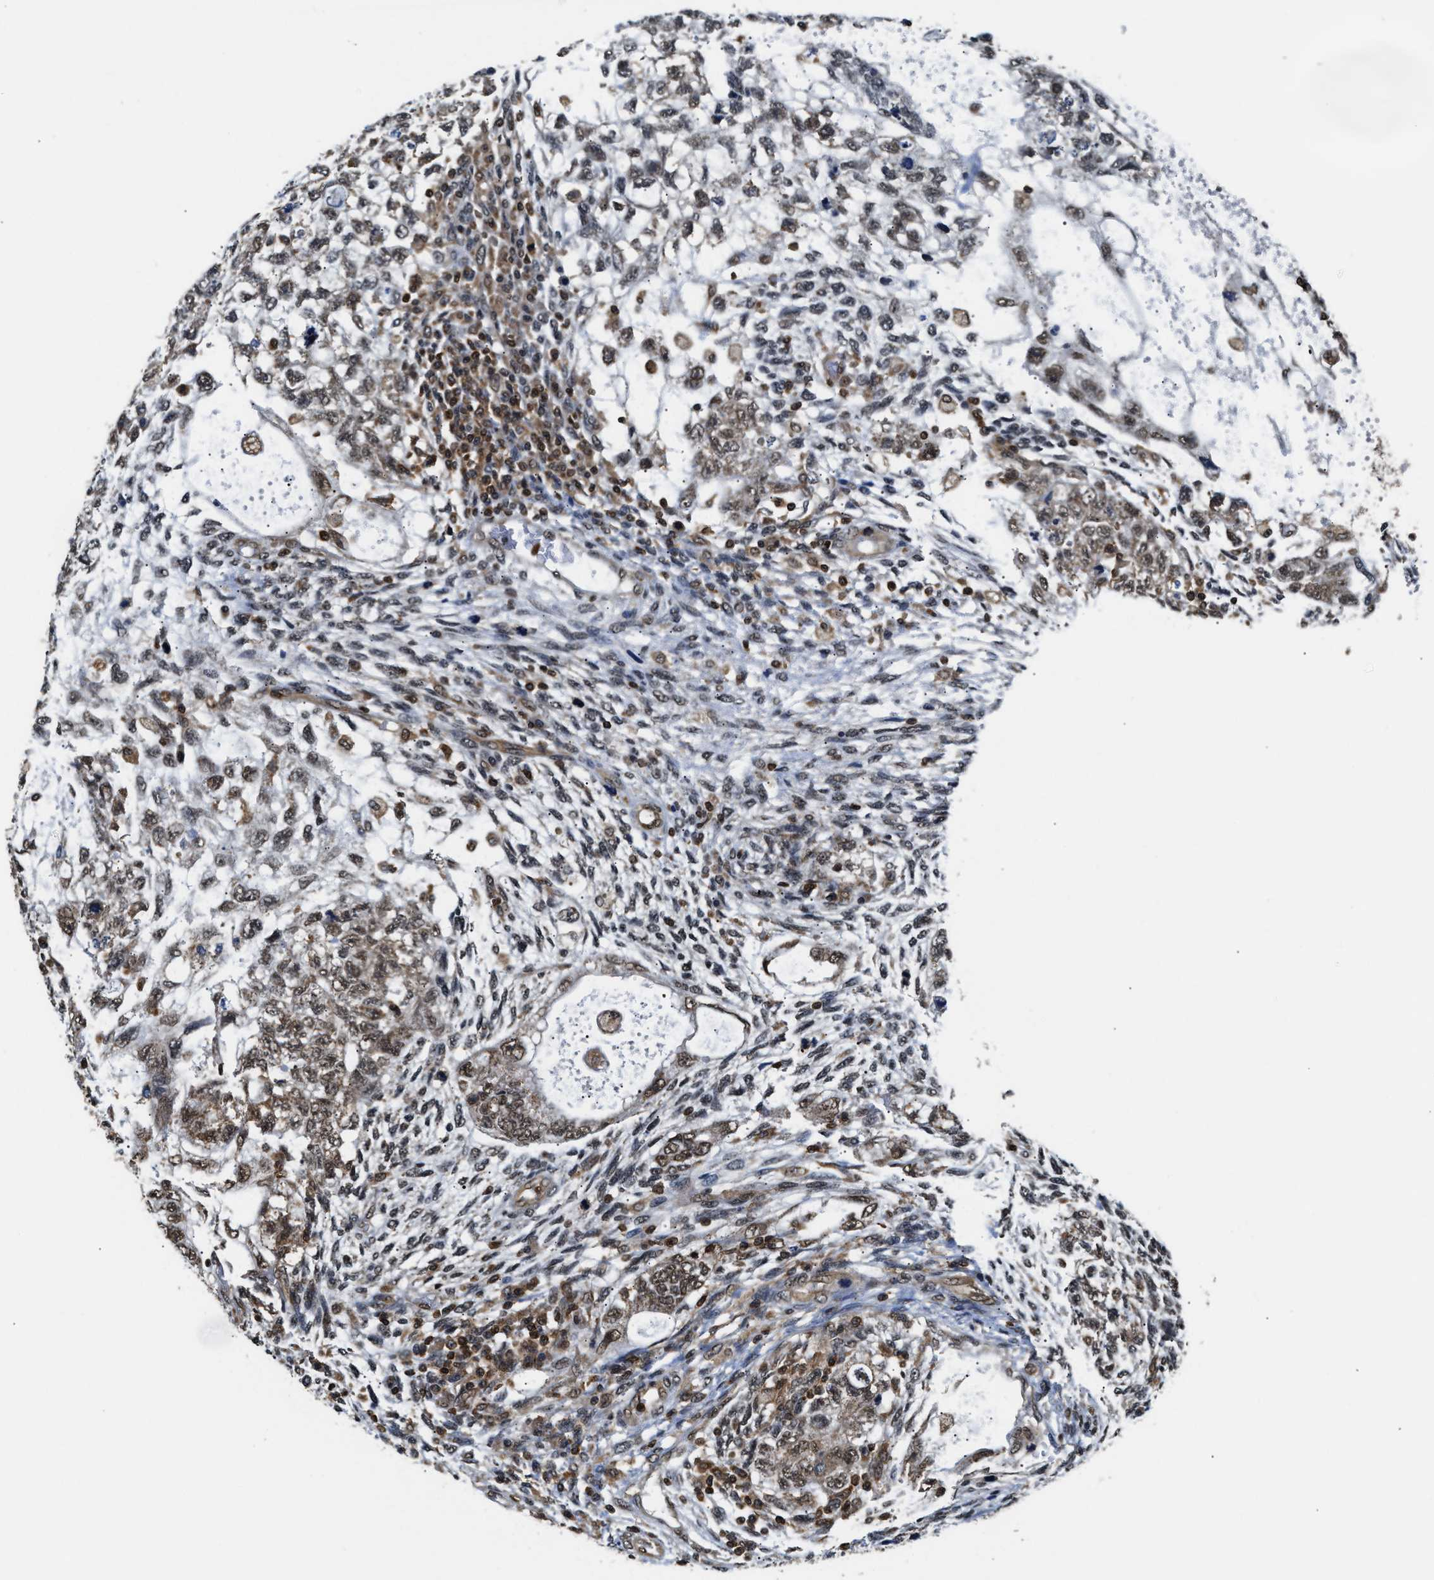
{"staining": {"intensity": "moderate", "quantity": ">75%", "location": "cytoplasmic/membranous,nuclear"}, "tissue": "testis cancer", "cell_type": "Tumor cells", "image_type": "cancer", "snomed": [{"axis": "morphology", "description": "Normal tissue, NOS"}, {"axis": "morphology", "description": "Carcinoma, Embryonal, NOS"}, {"axis": "topography", "description": "Testis"}], "caption": "This histopathology image shows immunohistochemistry (IHC) staining of human testis cancer, with medium moderate cytoplasmic/membranous and nuclear staining in about >75% of tumor cells.", "gene": "STK10", "patient": {"sex": "male", "age": 36}}